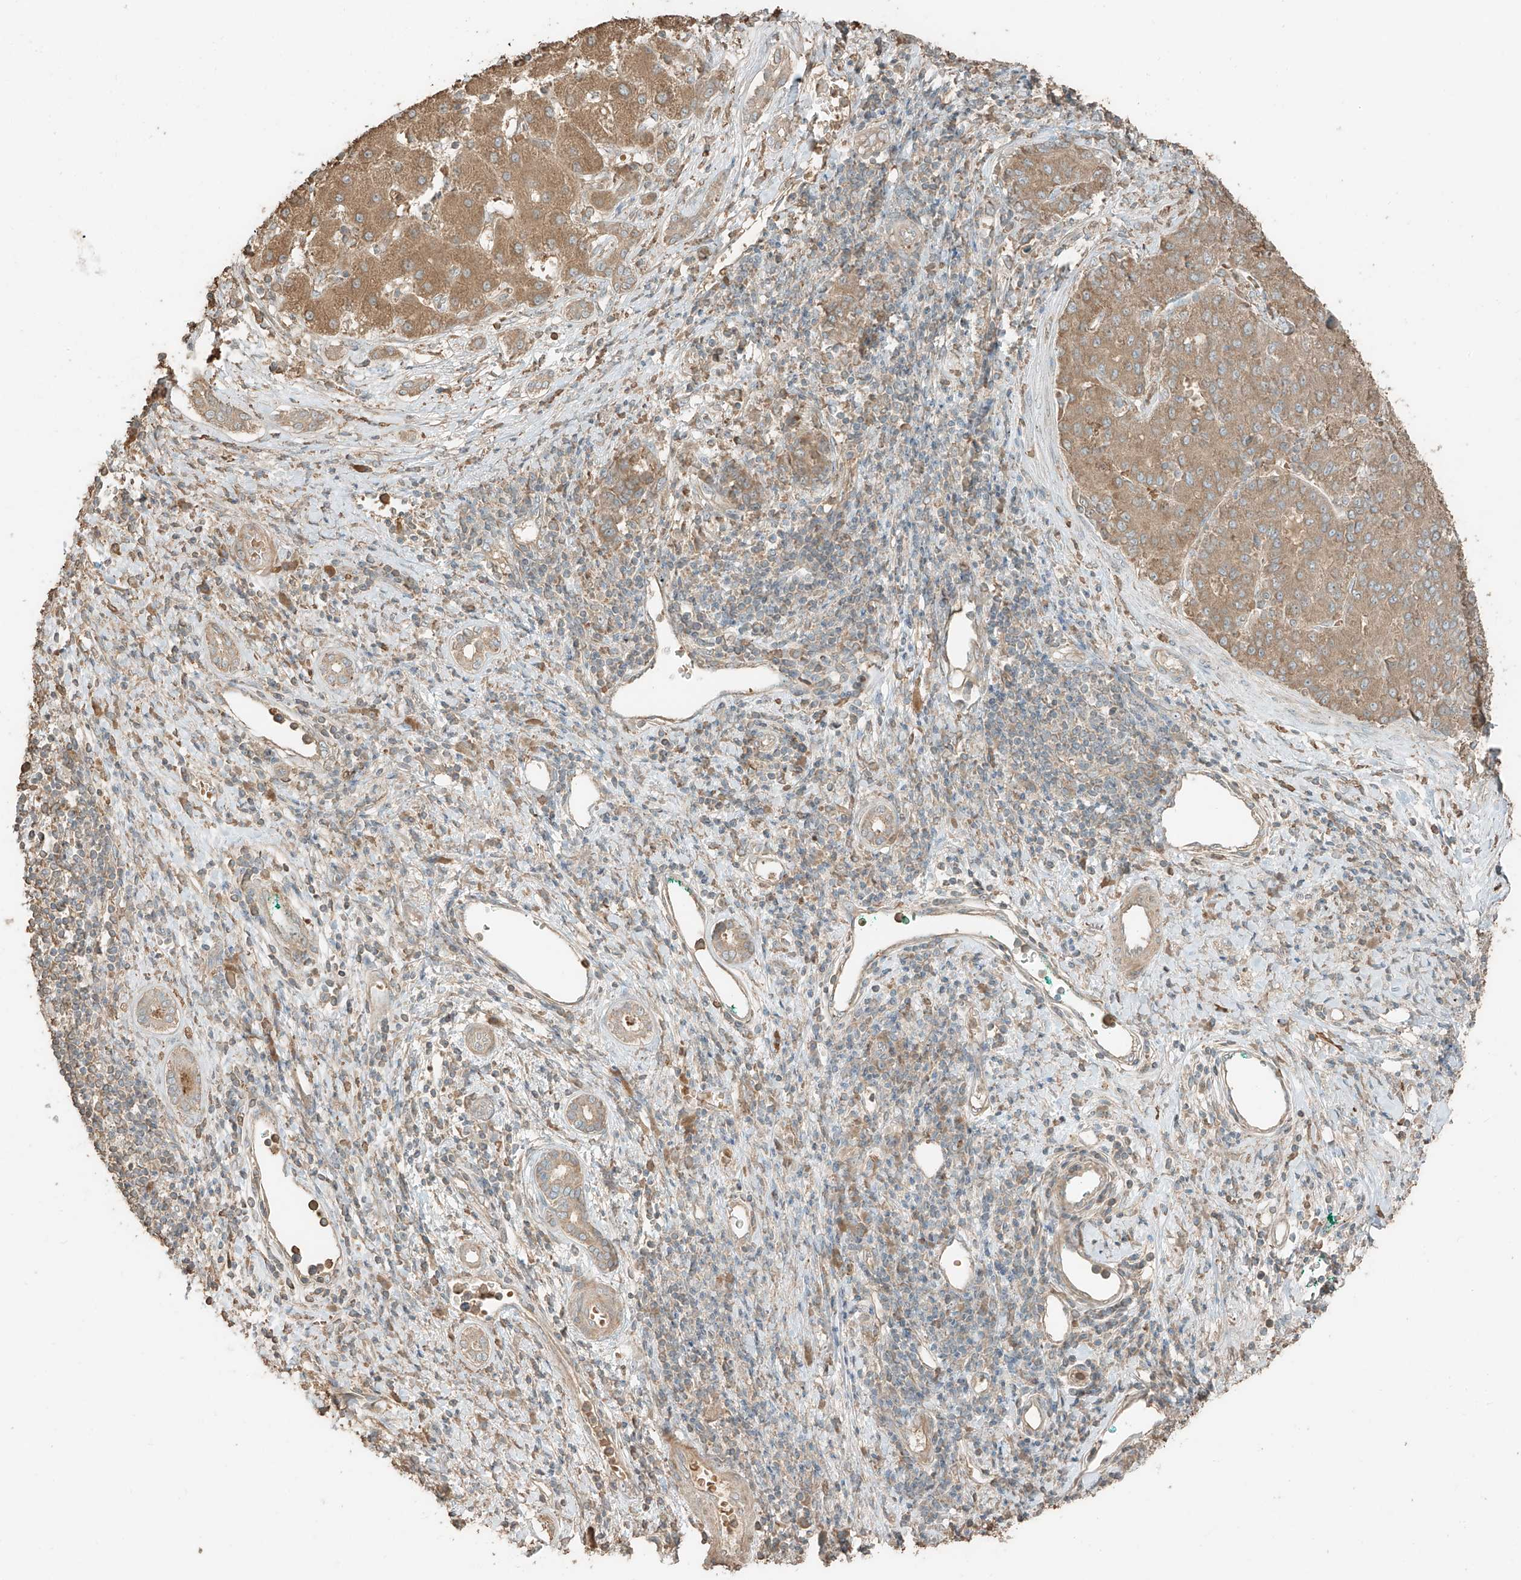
{"staining": {"intensity": "moderate", "quantity": ">75%", "location": "cytoplasmic/membranous"}, "tissue": "liver cancer", "cell_type": "Tumor cells", "image_type": "cancer", "snomed": [{"axis": "morphology", "description": "Carcinoma, Hepatocellular, NOS"}, {"axis": "topography", "description": "Liver"}], "caption": "This micrograph exhibits immunohistochemistry staining of human liver hepatocellular carcinoma, with medium moderate cytoplasmic/membranous expression in about >75% of tumor cells.", "gene": "RFTN2", "patient": {"sex": "male", "age": 65}}